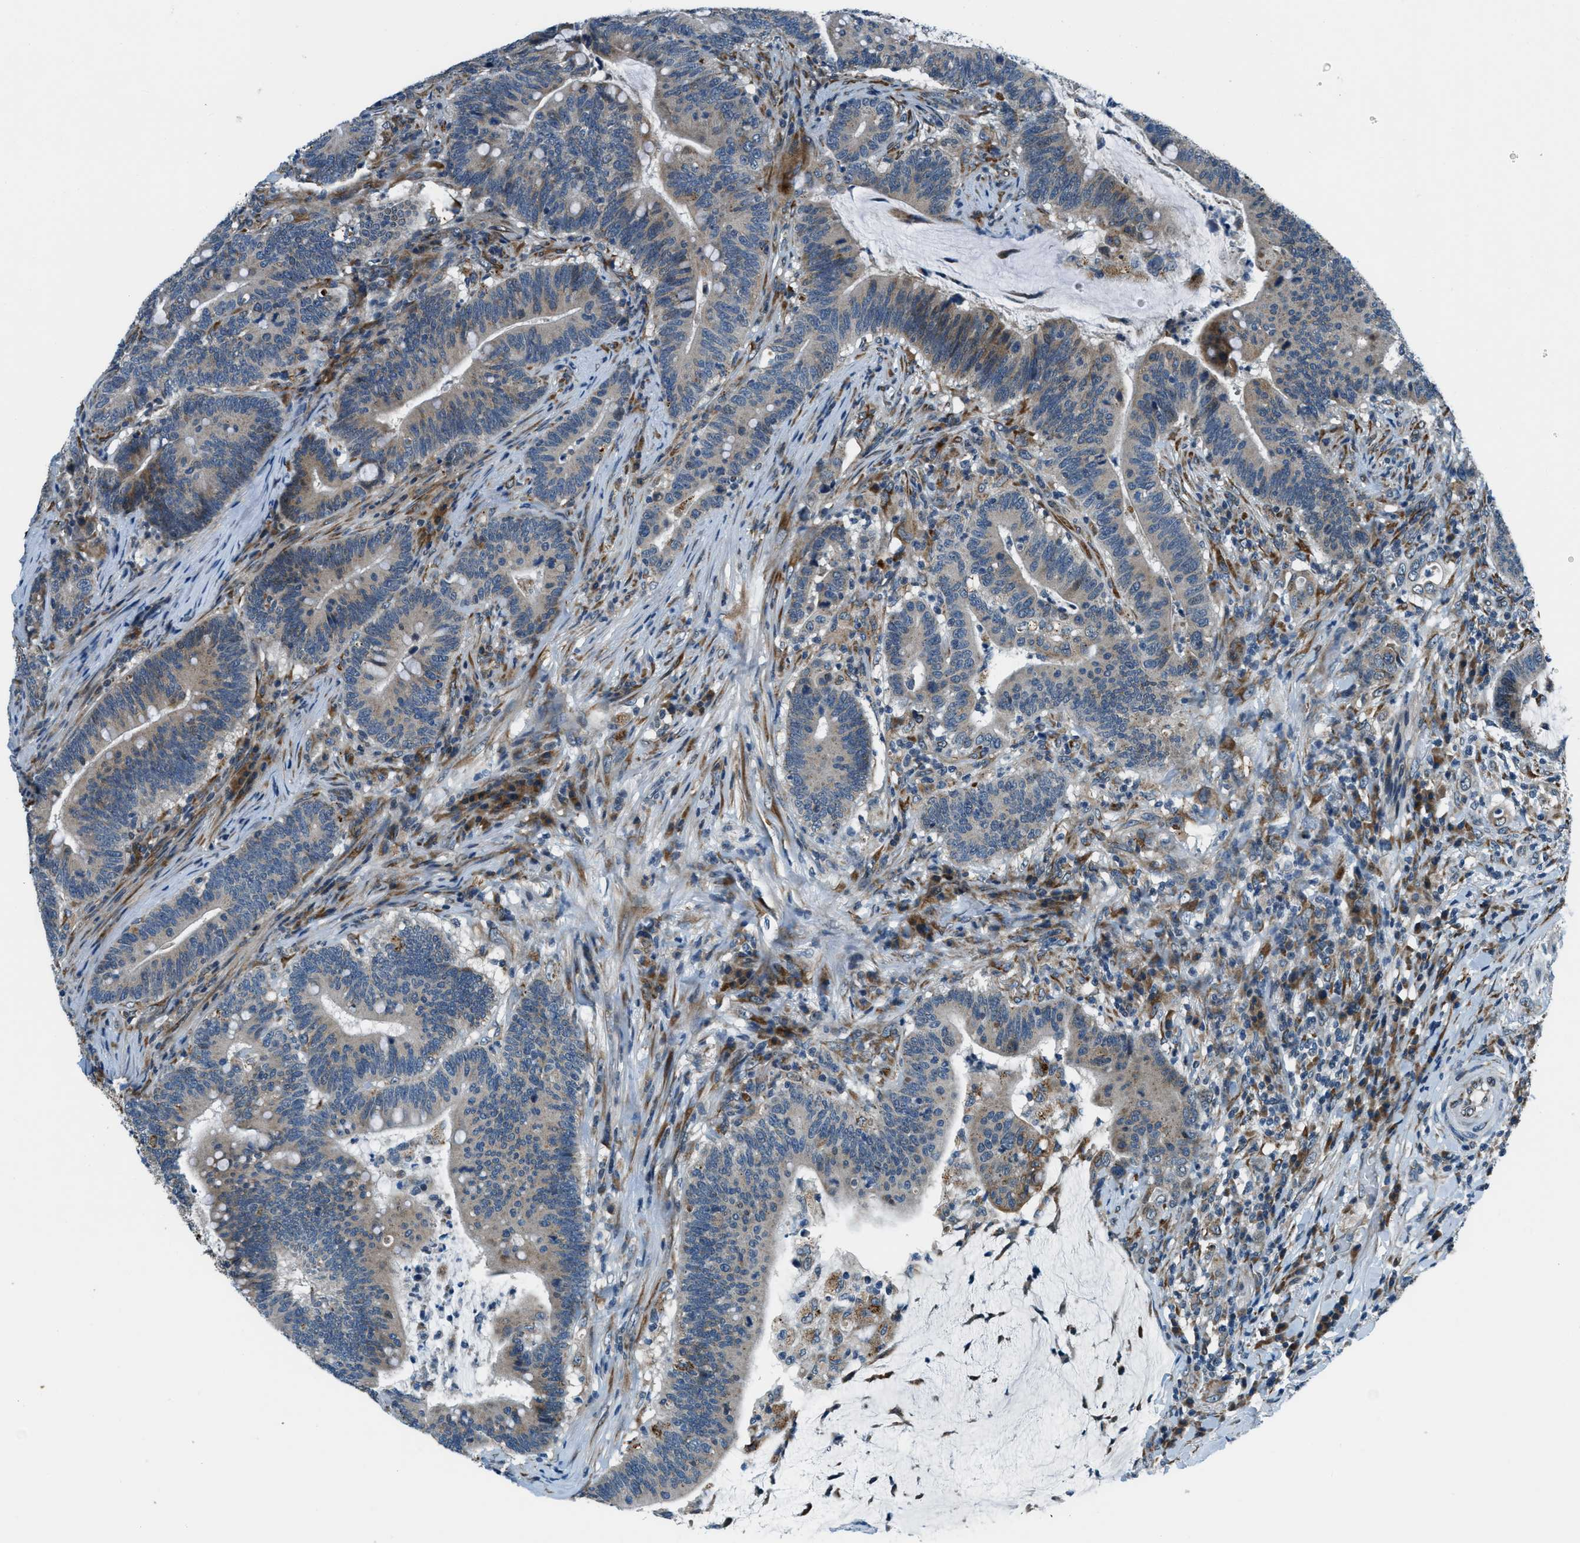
{"staining": {"intensity": "weak", "quantity": "<25%", "location": "cytoplasmic/membranous"}, "tissue": "colorectal cancer", "cell_type": "Tumor cells", "image_type": "cancer", "snomed": [{"axis": "morphology", "description": "Normal tissue, NOS"}, {"axis": "morphology", "description": "Adenocarcinoma, NOS"}, {"axis": "topography", "description": "Colon"}], "caption": "Tumor cells show no significant protein staining in colorectal cancer (adenocarcinoma). Brightfield microscopy of immunohistochemistry (IHC) stained with DAB (brown) and hematoxylin (blue), captured at high magnification.", "gene": "GINM1", "patient": {"sex": "female", "age": 66}}